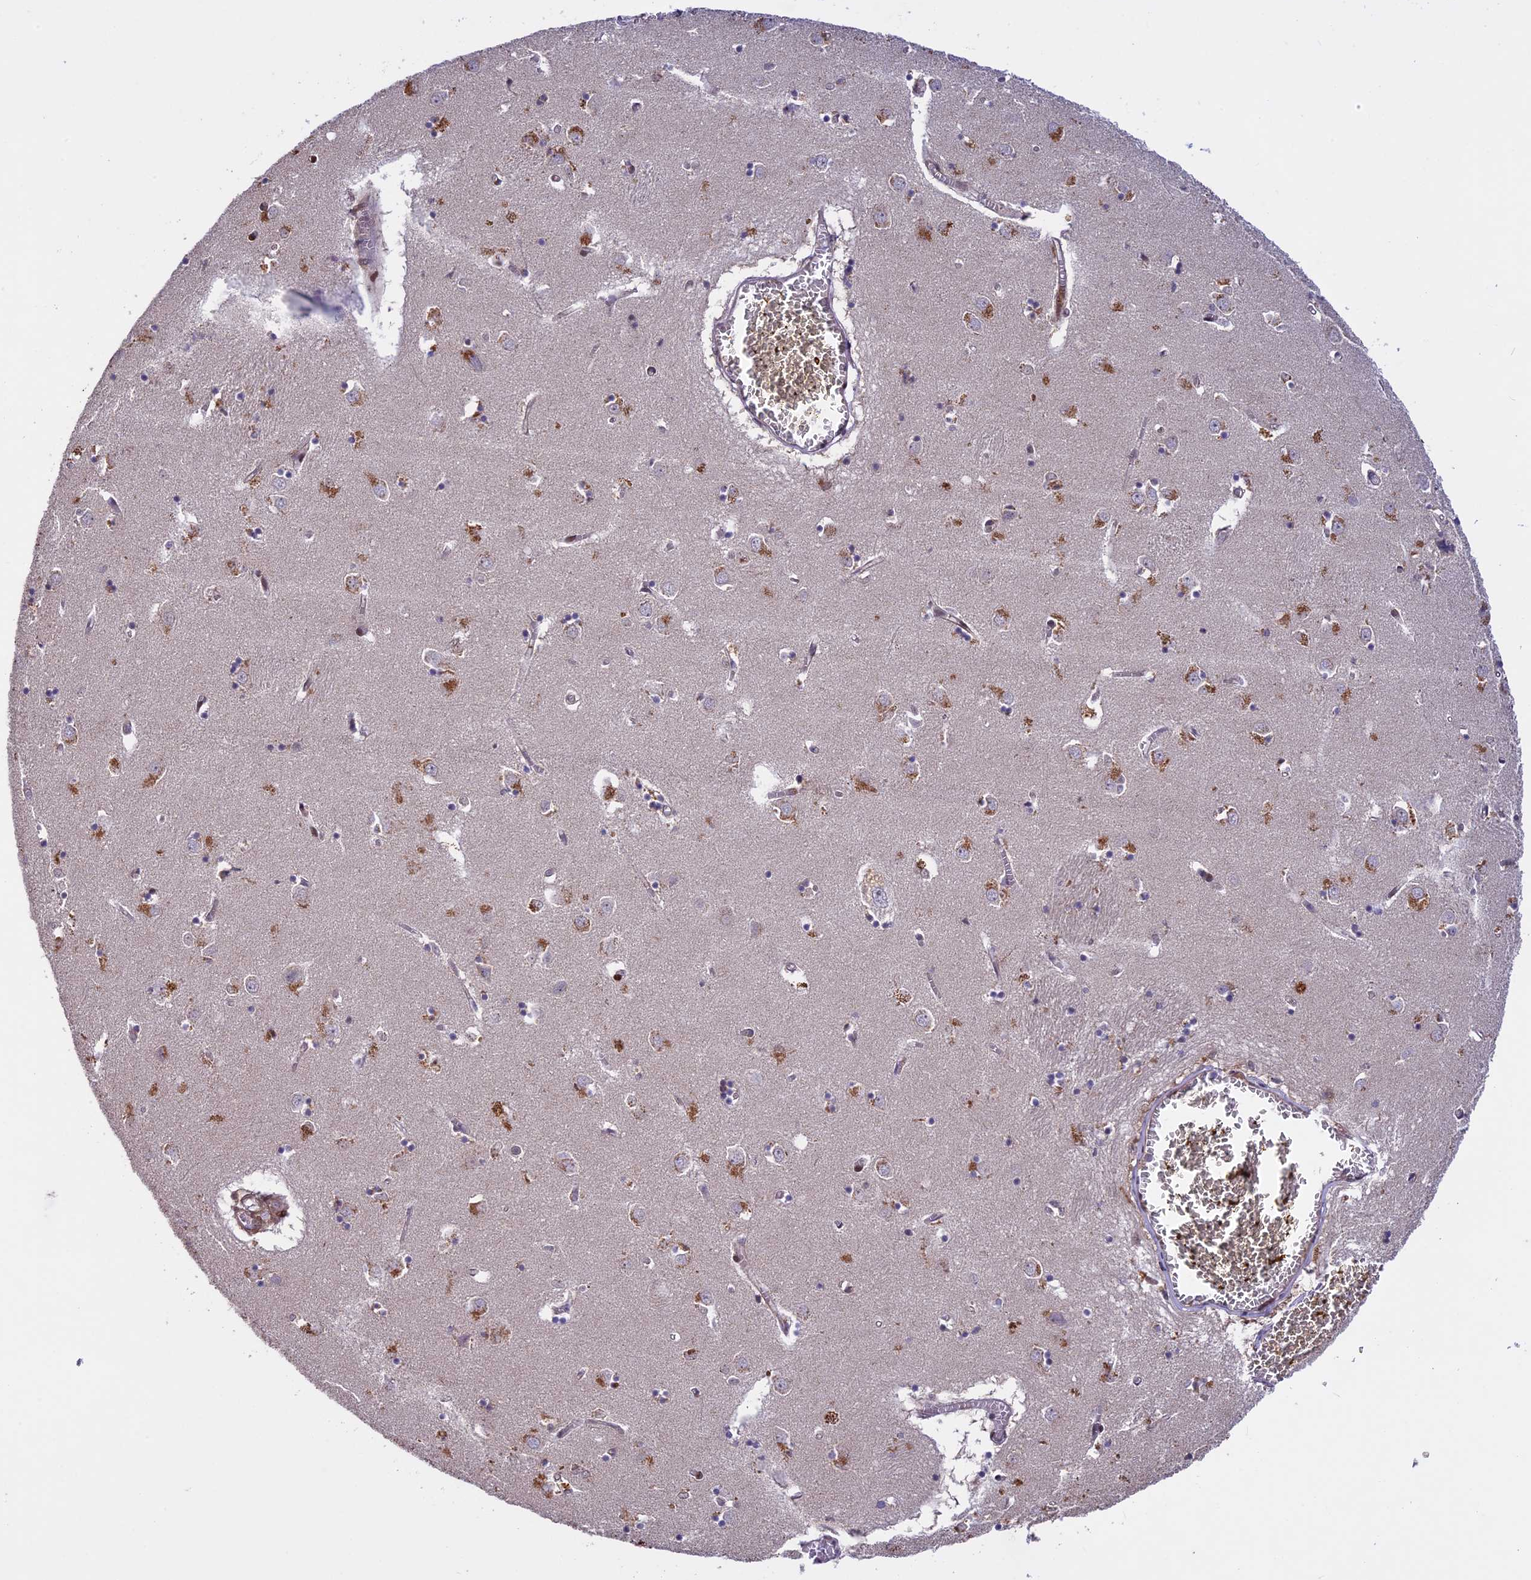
{"staining": {"intensity": "negative", "quantity": "none", "location": "none"}, "tissue": "caudate", "cell_type": "Glial cells", "image_type": "normal", "snomed": [{"axis": "morphology", "description": "Normal tissue, NOS"}, {"axis": "topography", "description": "Lateral ventricle wall"}], "caption": "Immunohistochemical staining of benign caudate displays no significant expression in glial cells. (DAB (3,3'-diaminobenzidine) immunohistochemistry visualized using brightfield microscopy, high magnification).", "gene": "MAN2C1", "patient": {"sex": "male", "age": 70}}